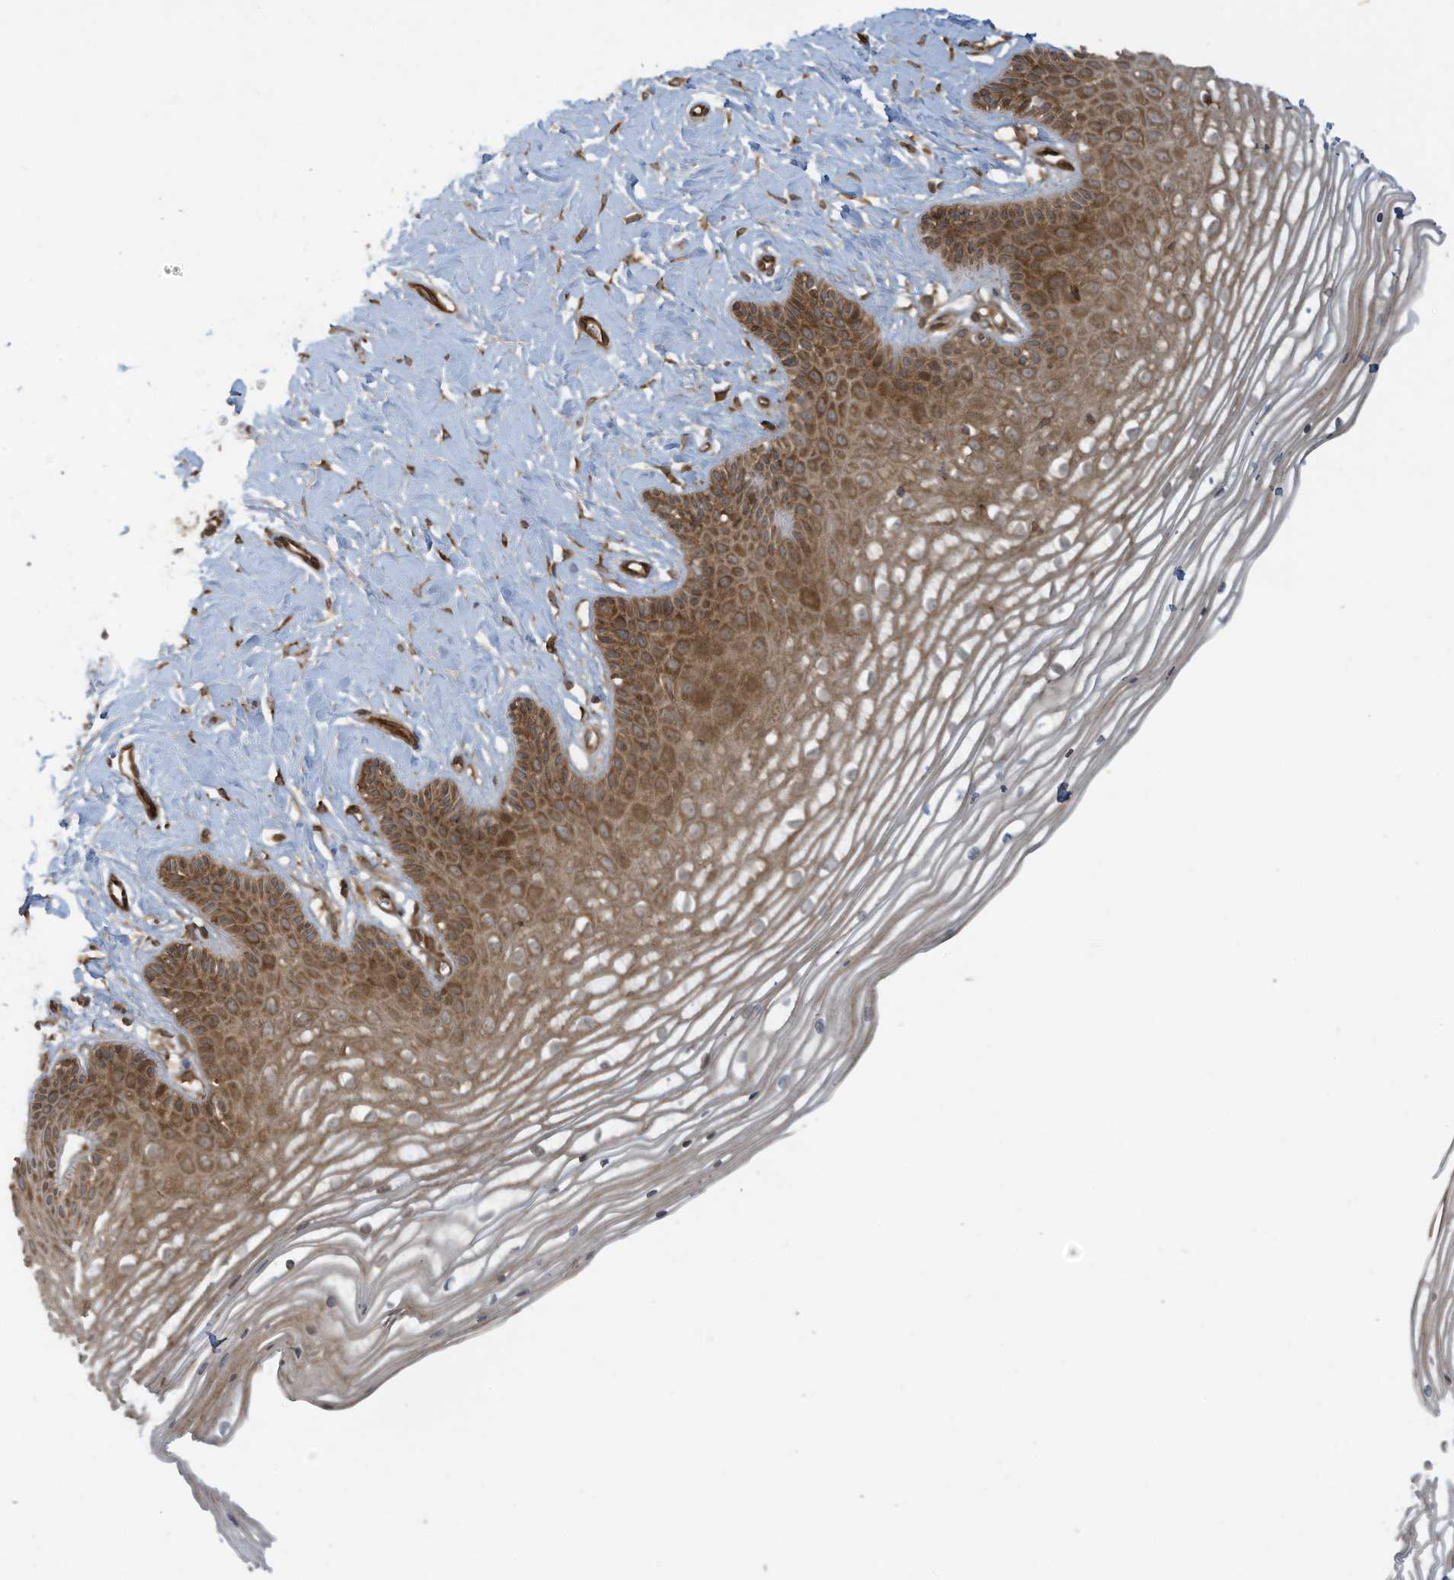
{"staining": {"intensity": "moderate", "quantity": ">75%", "location": "cytoplasmic/membranous"}, "tissue": "vagina", "cell_type": "Squamous epithelial cells", "image_type": "normal", "snomed": [{"axis": "morphology", "description": "Normal tissue, NOS"}, {"axis": "topography", "description": "Vagina"}, {"axis": "topography", "description": "Cervix"}], "caption": "DAB (3,3'-diaminobenzidine) immunohistochemical staining of normal vagina shows moderate cytoplasmic/membranous protein positivity in approximately >75% of squamous epithelial cells.", "gene": "DDIT4", "patient": {"sex": "female", "age": 40}}